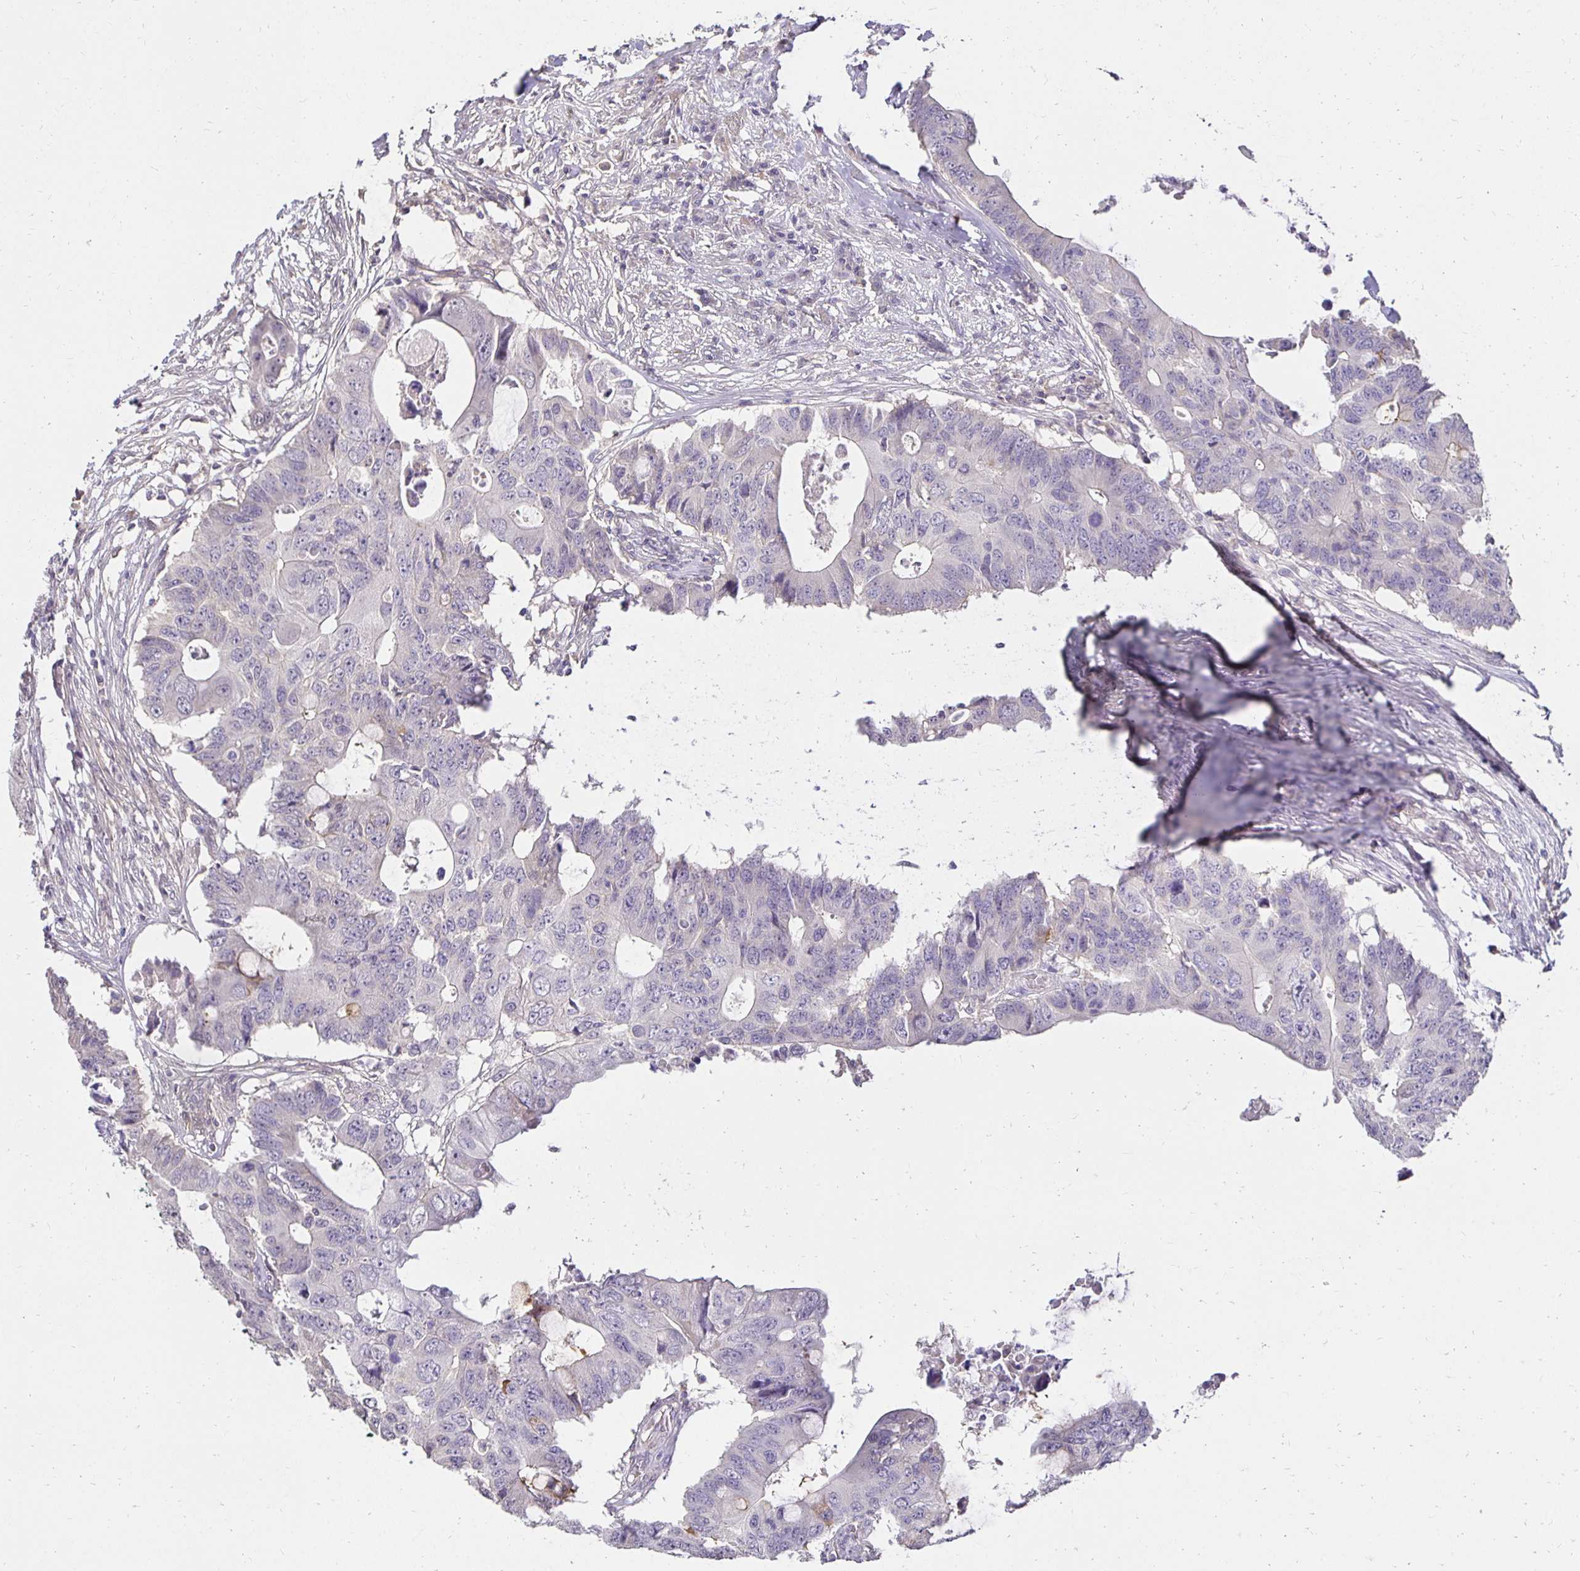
{"staining": {"intensity": "negative", "quantity": "none", "location": "none"}, "tissue": "colorectal cancer", "cell_type": "Tumor cells", "image_type": "cancer", "snomed": [{"axis": "morphology", "description": "Adenocarcinoma, NOS"}, {"axis": "topography", "description": "Colon"}], "caption": "DAB (3,3'-diaminobenzidine) immunohistochemical staining of human colorectal cancer (adenocarcinoma) exhibits no significant positivity in tumor cells.", "gene": "PNPLA3", "patient": {"sex": "male", "age": 71}}